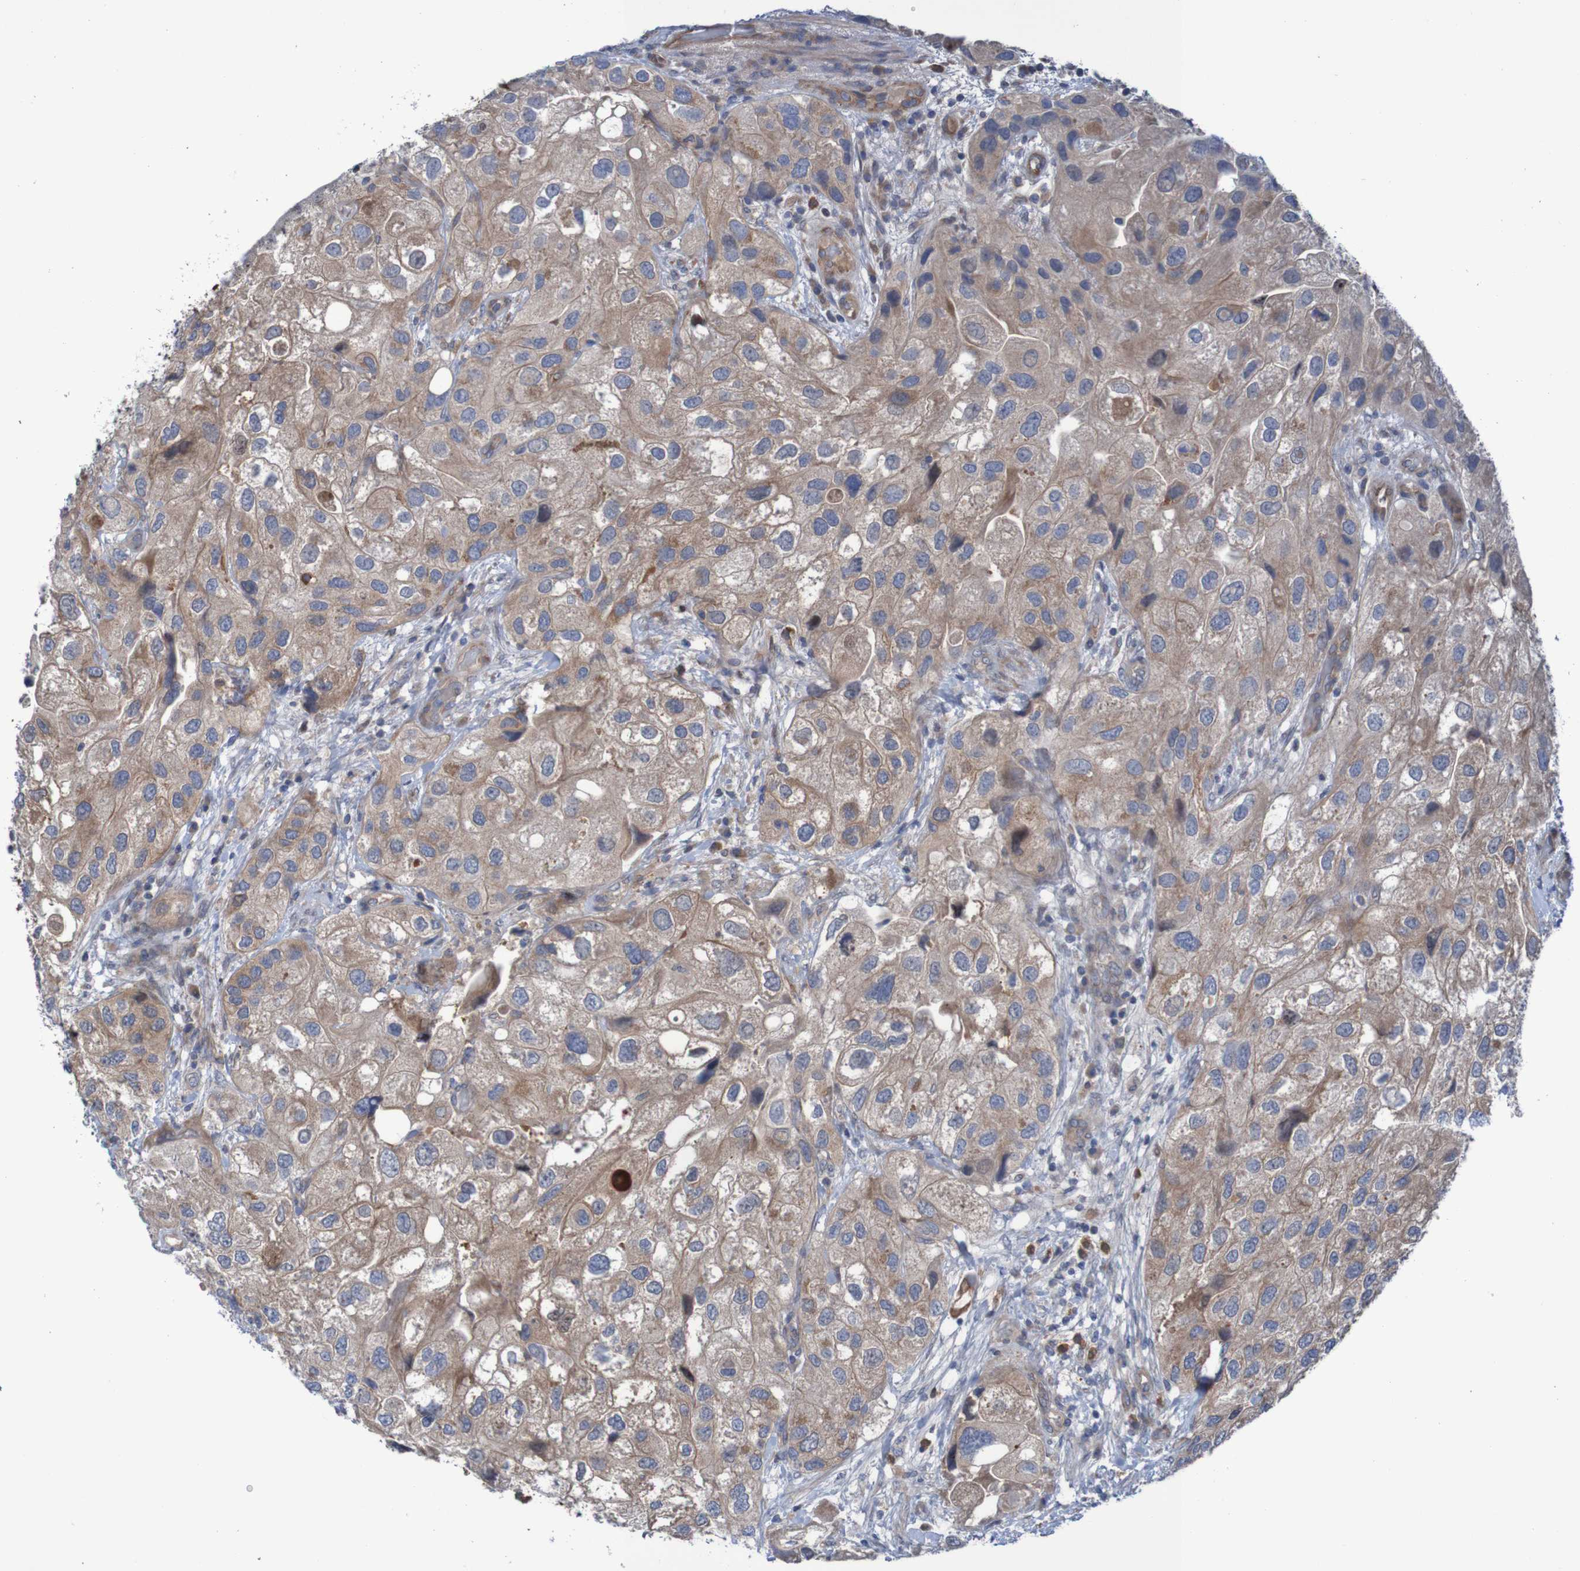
{"staining": {"intensity": "moderate", "quantity": ">75%", "location": "cytoplasmic/membranous"}, "tissue": "urothelial cancer", "cell_type": "Tumor cells", "image_type": "cancer", "snomed": [{"axis": "morphology", "description": "Urothelial carcinoma, High grade"}, {"axis": "topography", "description": "Urinary bladder"}], "caption": "Moderate cytoplasmic/membranous positivity is present in approximately >75% of tumor cells in urothelial cancer.", "gene": "ANGPT4", "patient": {"sex": "female", "age": 64}}